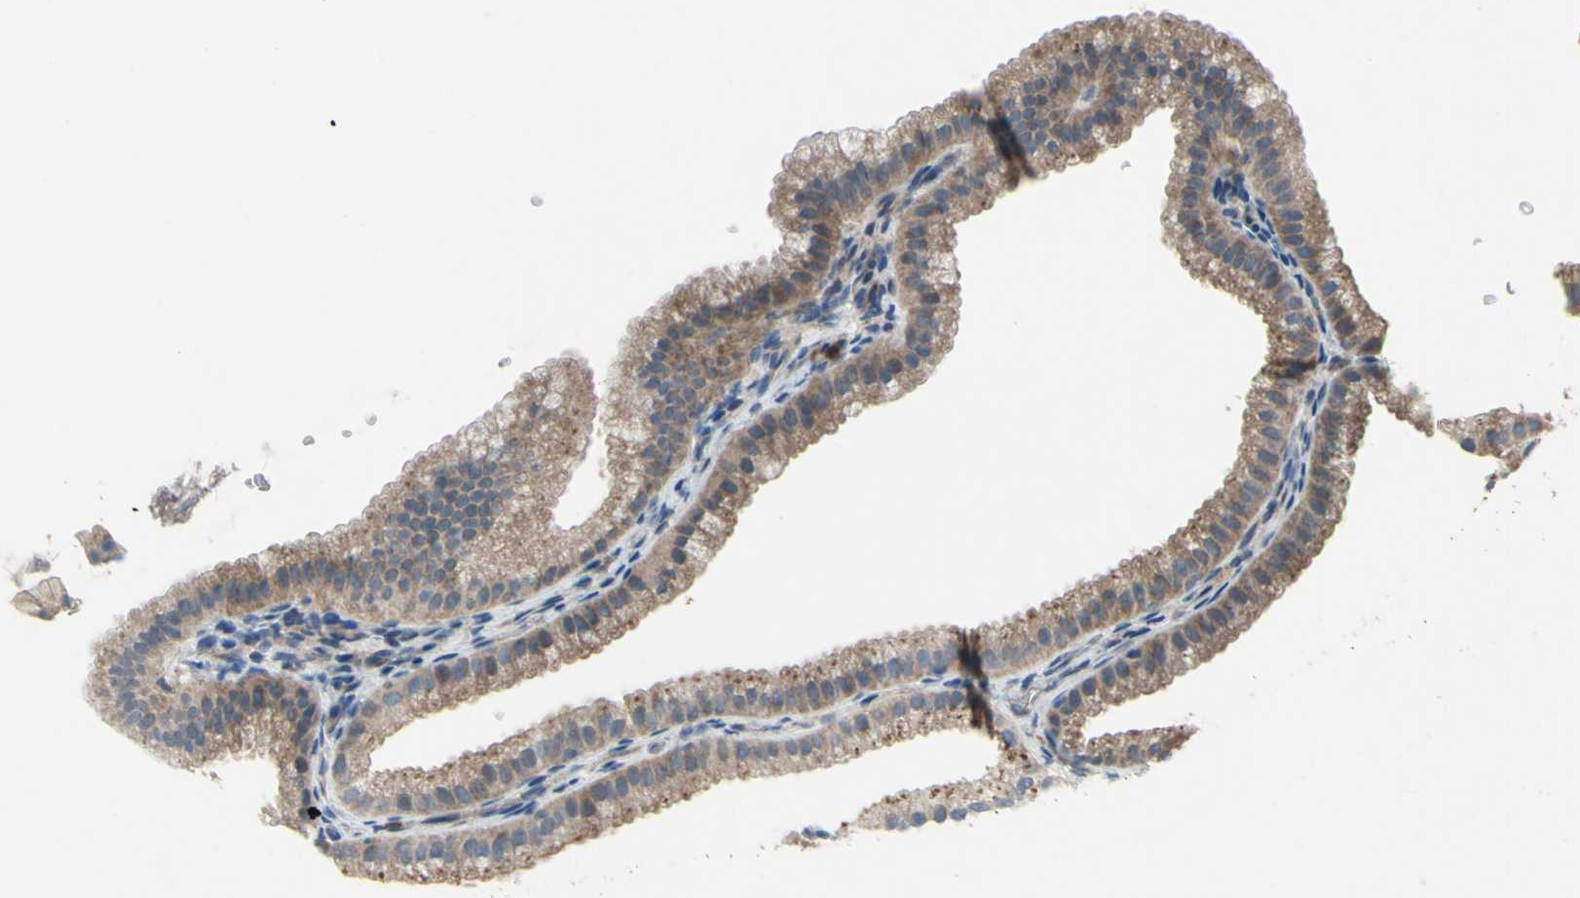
{"staining": {"intensity": "moderate", "quantity": ">75%", "location": "cytoplasmic/membranous"}, "tissue": "gallbladder", "cell_type": "Glandular cells", "image_type": "normal", "snomed": [{"axis": "morphology", "description": "Normal tissue, NOS"}, {"axis": "topography", "description": "Gallbladder"}], "caption": "Human gallbladder stained with a protein marker shows moderate staining in glandular cells.", "gene": "GRAMD2B", "patient": {"sex": "female", "age": 64}}